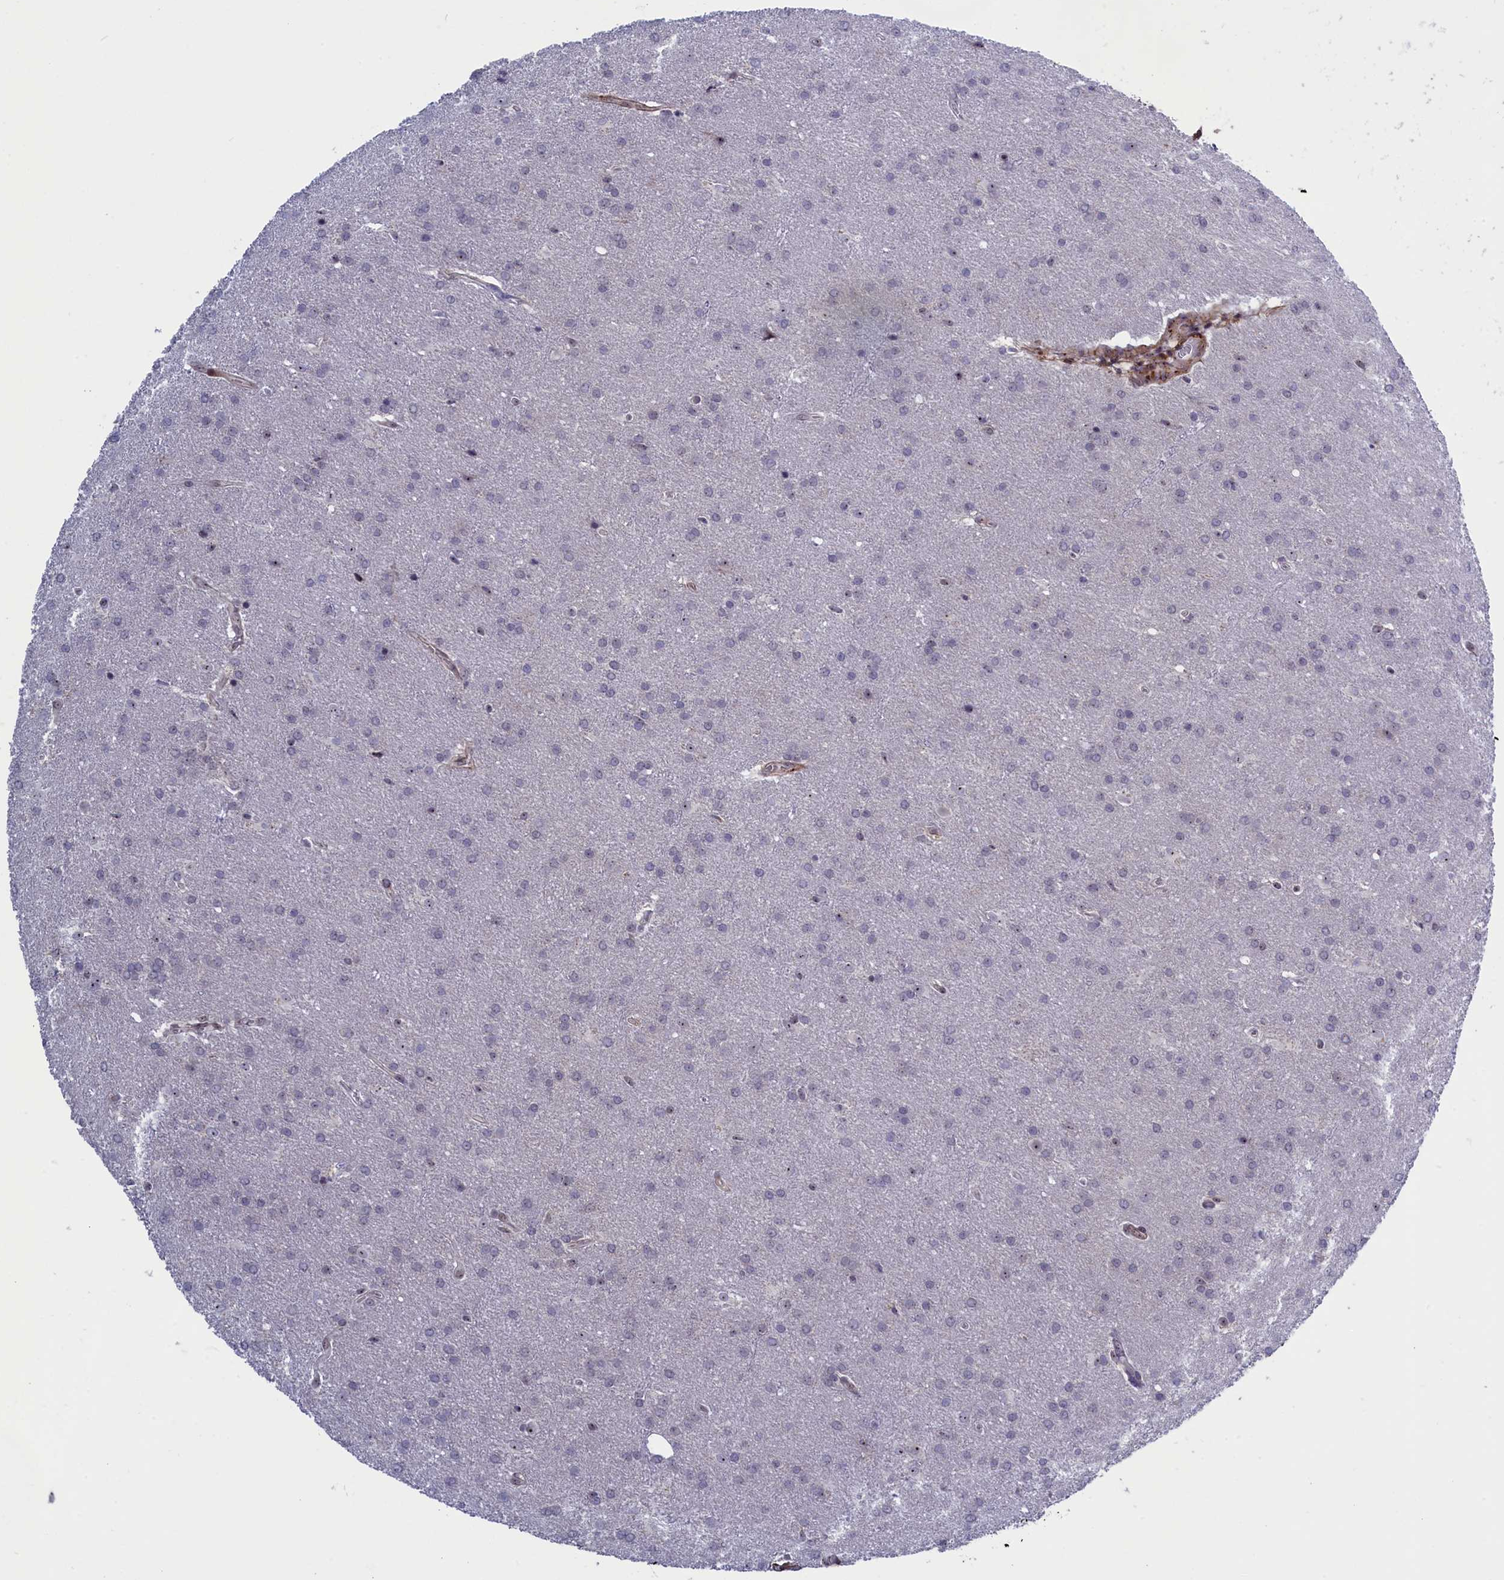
{"staining": {"intensity": "negative", "quantity": "none", "location": "none"}, "tissue": "glioma", "cell_type": "Tumor cells", "image_type": "cancer", "snomed": [{"axis": "morphology", "description": "Glioma, malignant, Low grade"}, {"axis": "topography", "description": "Brain"}], "caption": "Immunohistochemical staining of human glioma reveals no significant positivity in tumor cells. (DAB (3,3'-diaminobenzidine) IHC visualized using brightfield microscopy, high magnification).", "gene": "PPAN", "patient": {"sex": "female", "age": 32}}